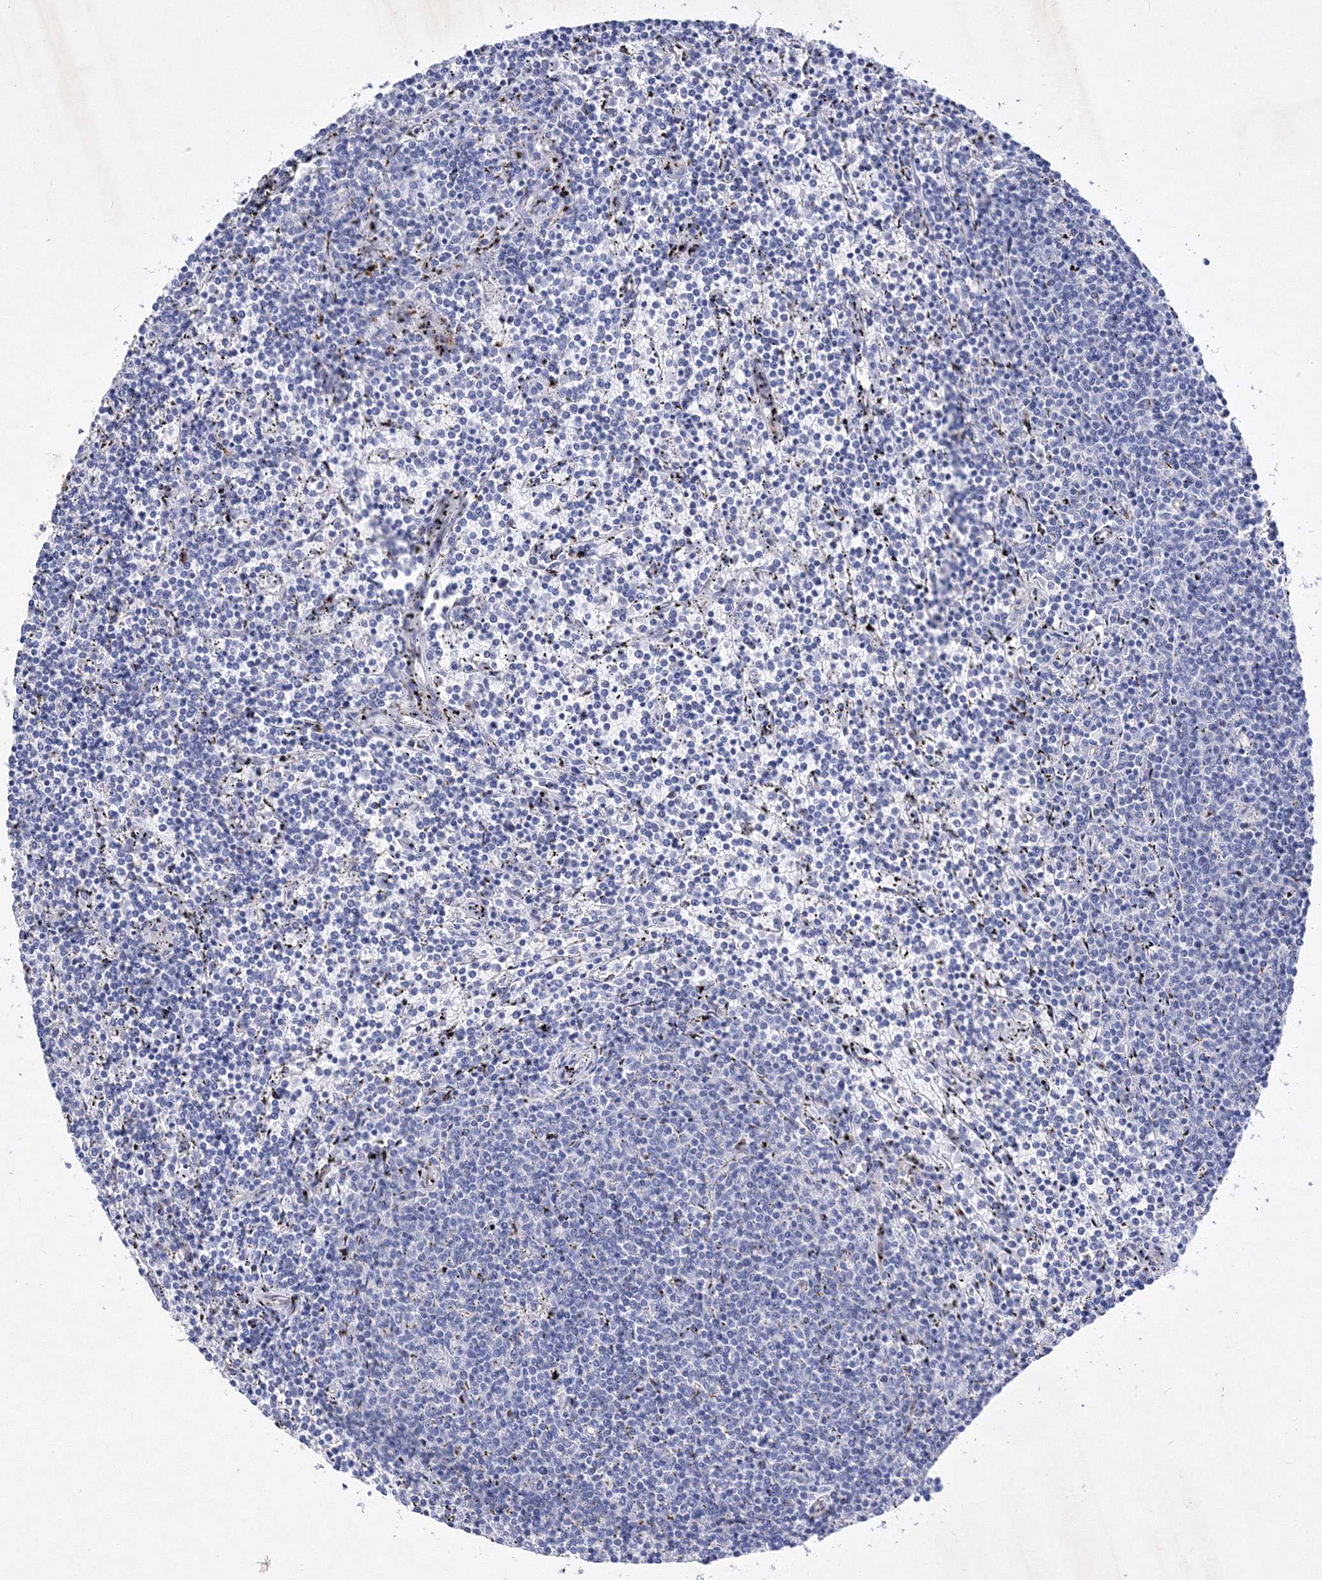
{"staining": {"intensity": "negative", "quantity": "none", "location": "none"}, "tissue": "lymphoma", "cell_type": "Tumor cells", "image_type": "cancer", "snomed": [{"axis": "morphology", "description": "Malignant lymphoma, non-Hodgkin's type, Low grade"}, {"axis": "topography", "description": "Spleen"}], "caption": "Malignant lymphoma, non-Hodgkin's type (low-grade) stained for a protein using immunohistochemistry exhibits no expression tumor cells.", "gene": "GPN1", "patient": {"sex": "female", "age": 50}}